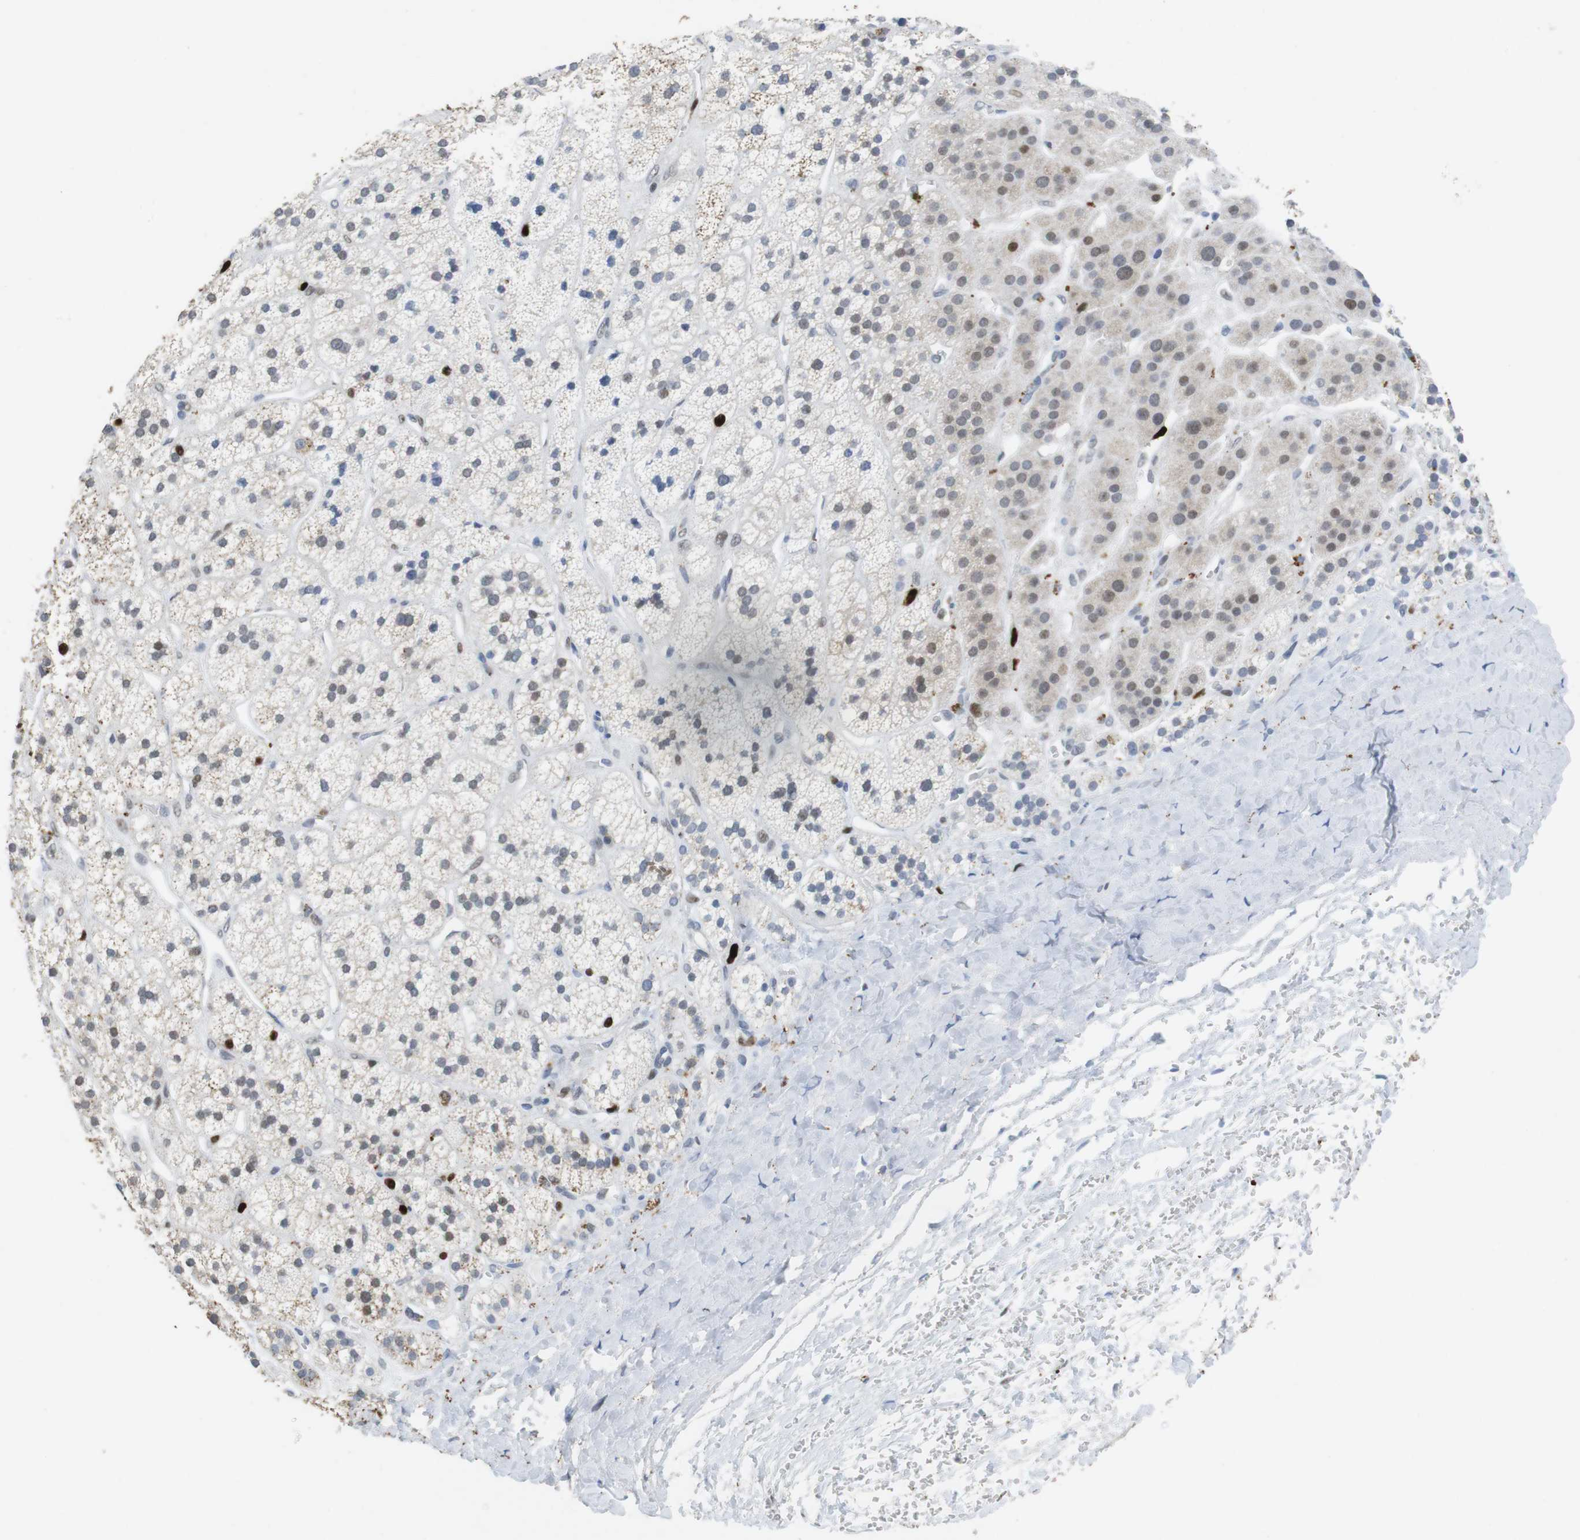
{"staining": {"intensity": "moderate", "quantity": "25%-75%", "location": "cytoplasmic/membranous"}, "tissue": "adrenal gland", "cell_type": "Glandular cells", "image_type": "normal", "snomed": [{"axis": "morphology", "description": "Normal tissue, NOS"}, {"axis": "topography", "description": "Adrenal gland"}], "caption": "IHC photomicrograph of normal adrenal gland: human adrenal gland stained using immunohistochemistry exhibits medium levels of moderate protein expression localized specifically in the cytoplasmic/membranous of glandular cells, appearing as a cytoplasmic/membranous brown color.", "gene": "KPNA2", "patient": {"sex": "male", "age": 56}}